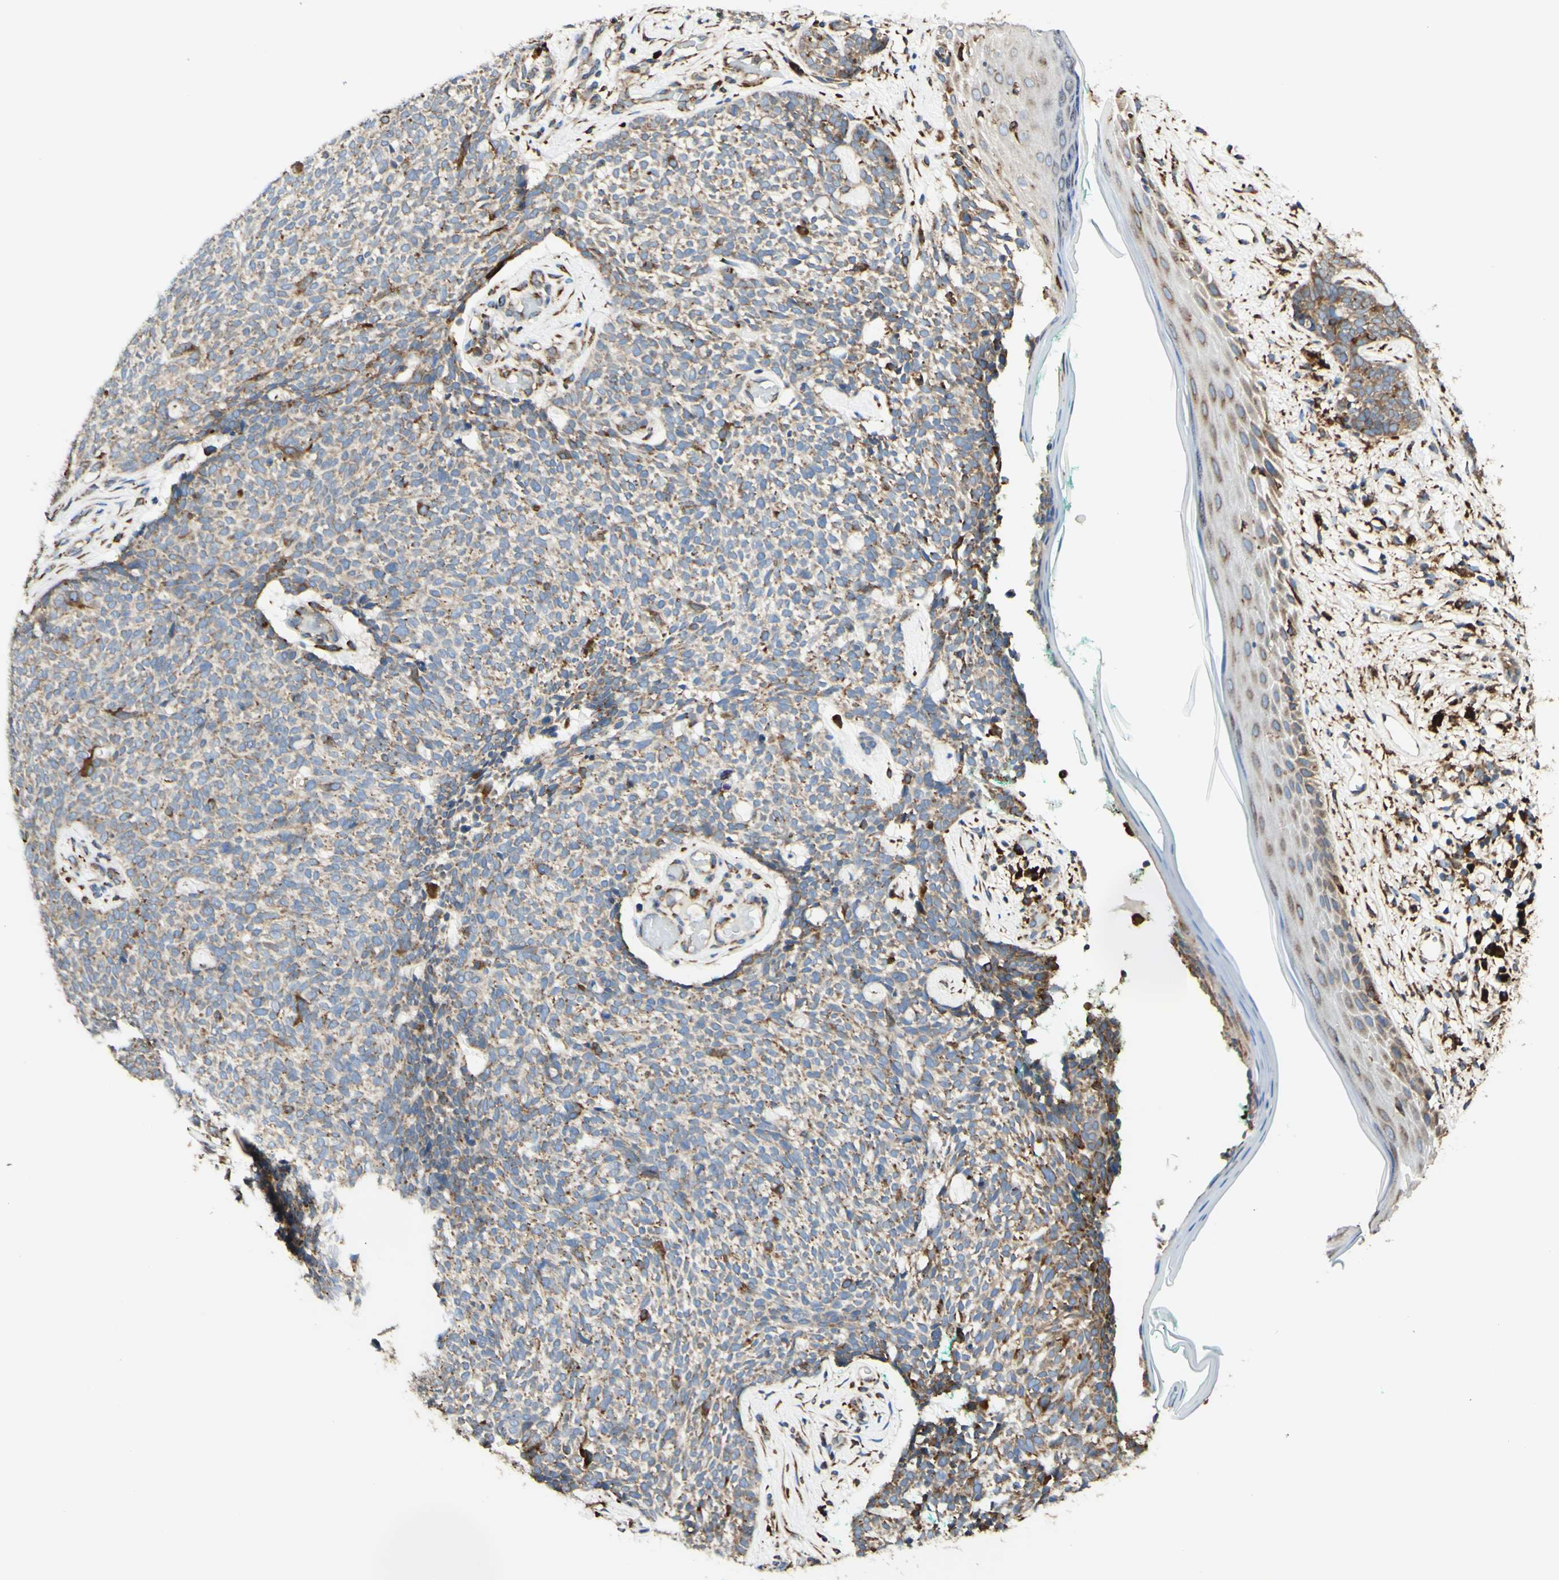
{"staining": {"intensity": "weak", "quantity": ">75%", "location": "cytoplasmic/membranous"}, "tissue": "skin cancer", "cell_type": "Tumor cells", "image_type": "cancer", "snomed": [{"axis": "morphology", "description": "Basal cell carcinoma"}, {"axis": "topography", "description": "Skin"}], "caption": "Skin cancer stained with immunohistochemistry reveals weak cytoplasmic/membranous expression in approximately >75% of tumor cells.", "gene": "DNAJB11", "patient": {"sex": "female", "age": 84}}